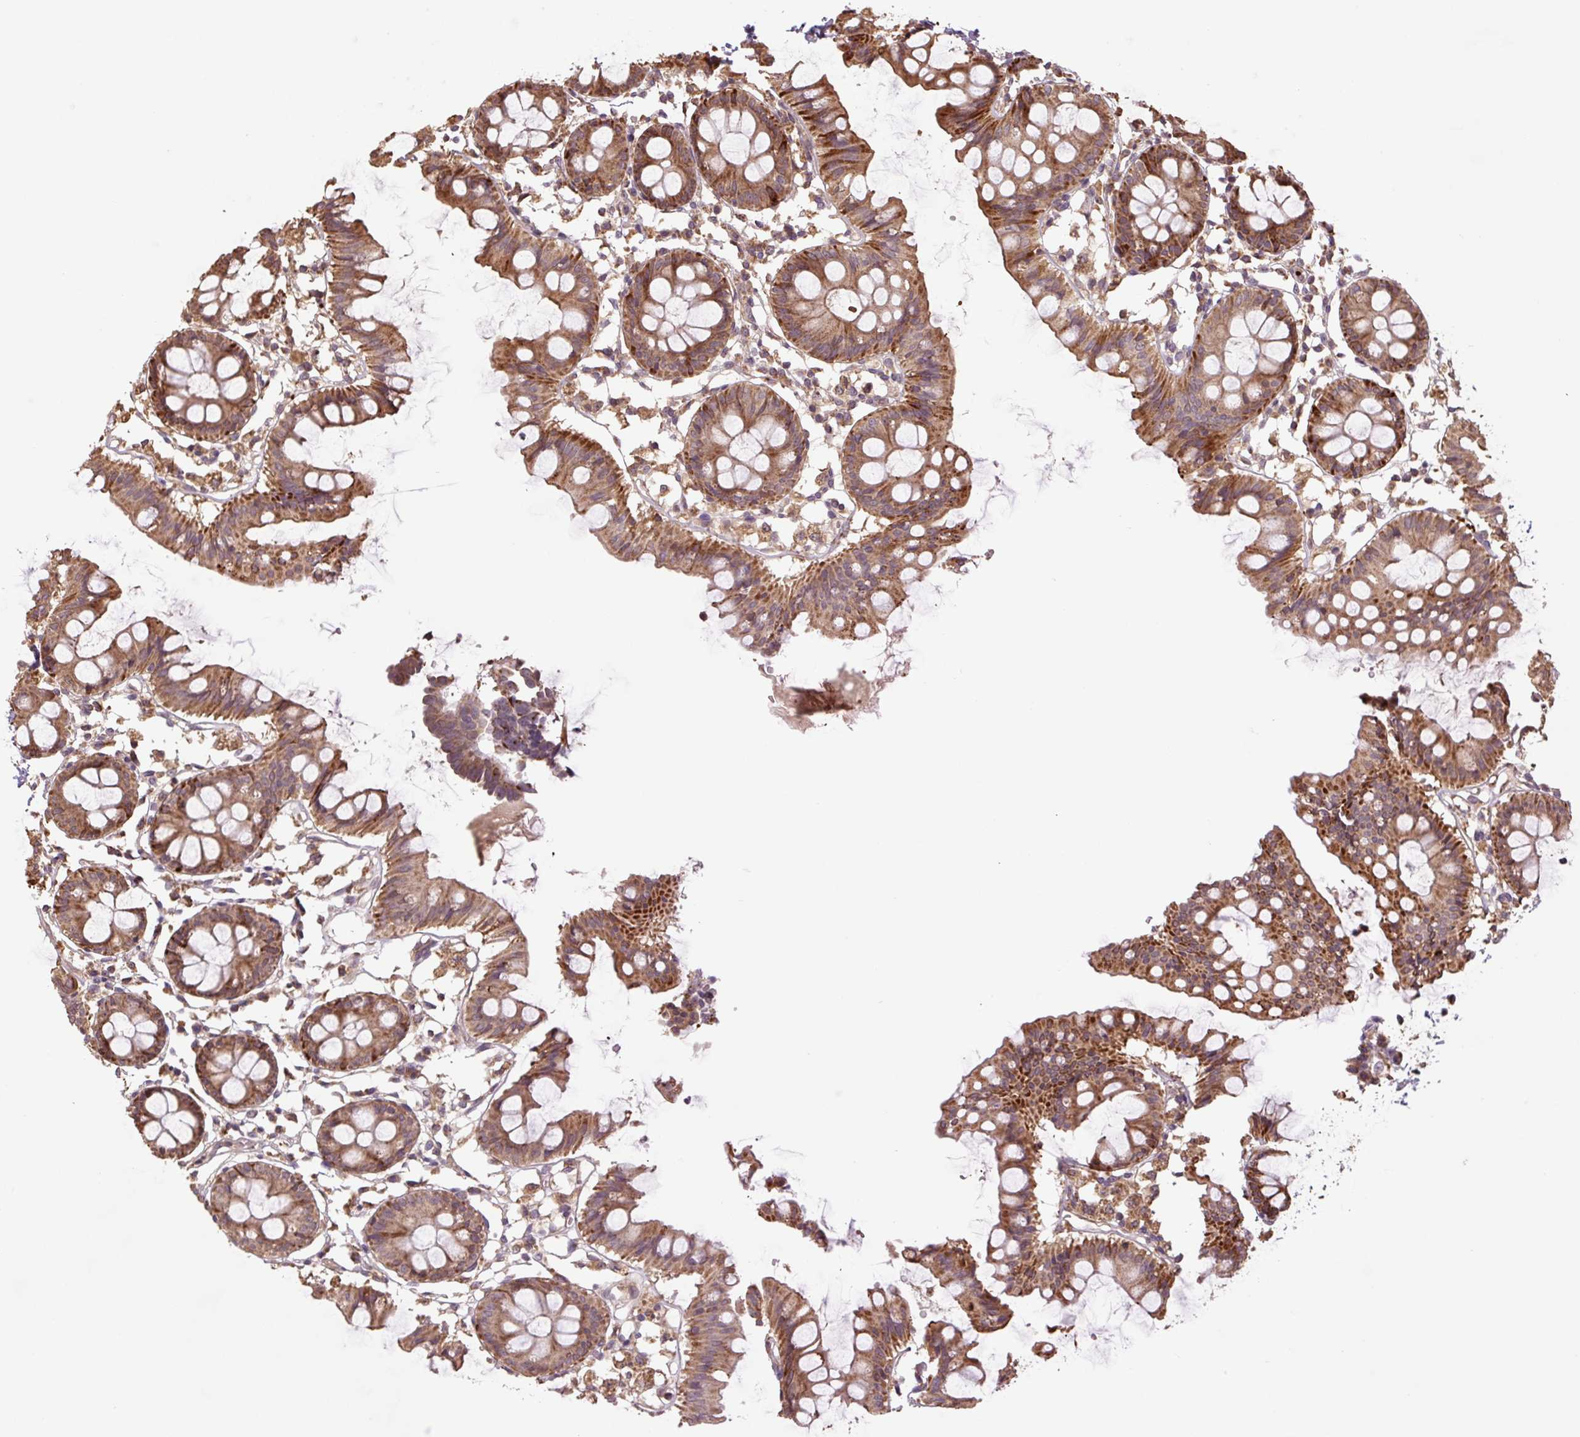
{"staining": {"intensity": "weak", "quantity": ">75%", "location": "cytoplasmic/membranous"}, "tissue": "colon", "cell_type": "Endothelial cells", "image_type": "normal", "snomed": [{"axis": "morphology", "description": "Normal tissue, NOS"}, {"axis": "topography", "description": "Colon"}], "caption": "There is low levels of weak cytoplasmic/membranous staining in endothelial cells of benign colon, as demonstrated by immunohistochemical staining (brown color).", "gene": "TMEM160", "patient": {"sex": "female", "age": 84}}